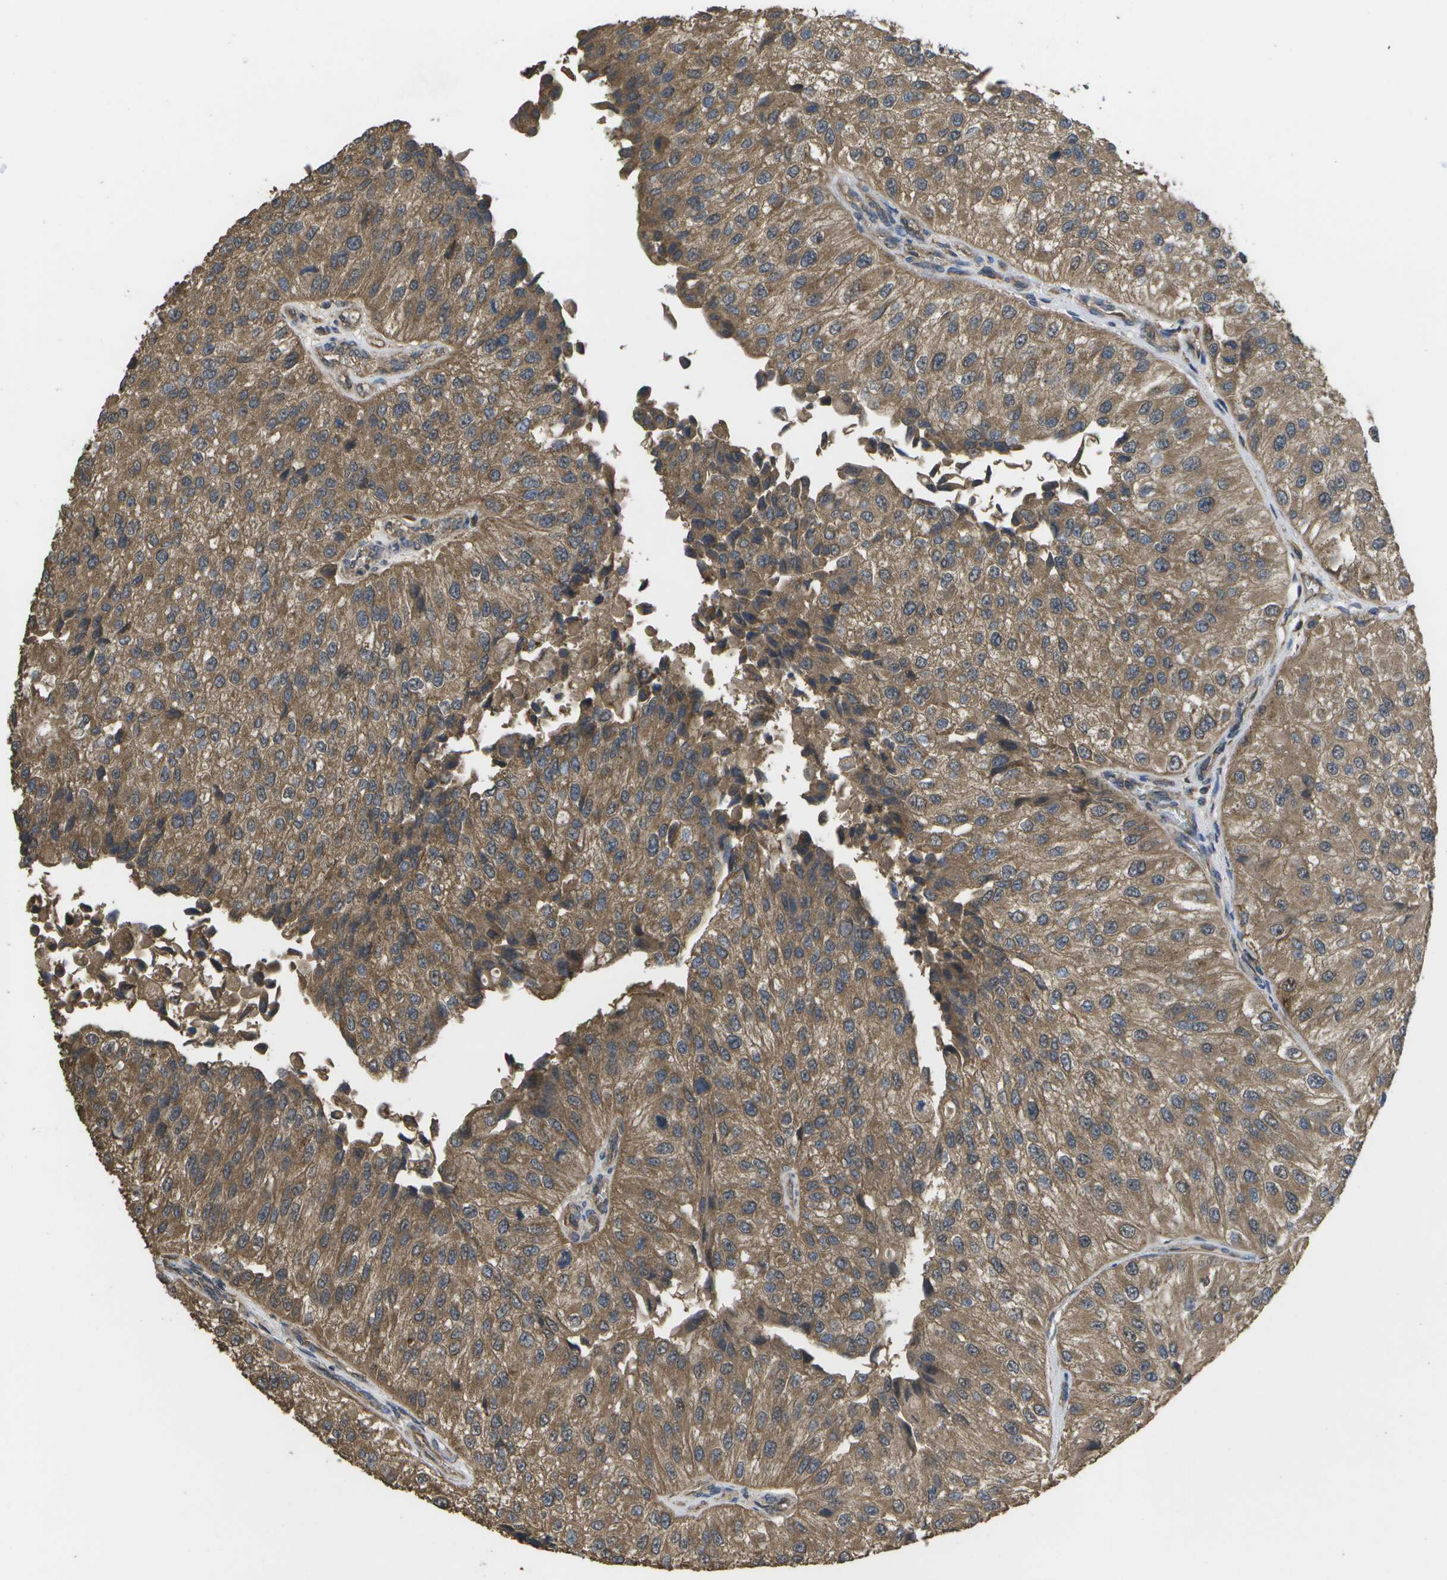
{"staining": {"intensity": "moderate", "quantity": ">75%", "location": "cytoplasmic/membranous"}, "tissue": "urothelial cancer", "cell_type": "Tumor cells", "image_type": "cancer", "snomed": [{"axis": "morphology", "description": "Urothelial carcinoma, High grade"}, {"axis": "topography", "description": "Kidney"}, {"axis": "topography", "description": "Urinary bladder"}], "caption": "Protein staining of high-grade urothelial carcinoma tissue displays moderate cytoplasmic/membranous positivity in about >75% of tumor cells.", "gene": "SACS", "patient": {"sex": "male", "age": 77}}